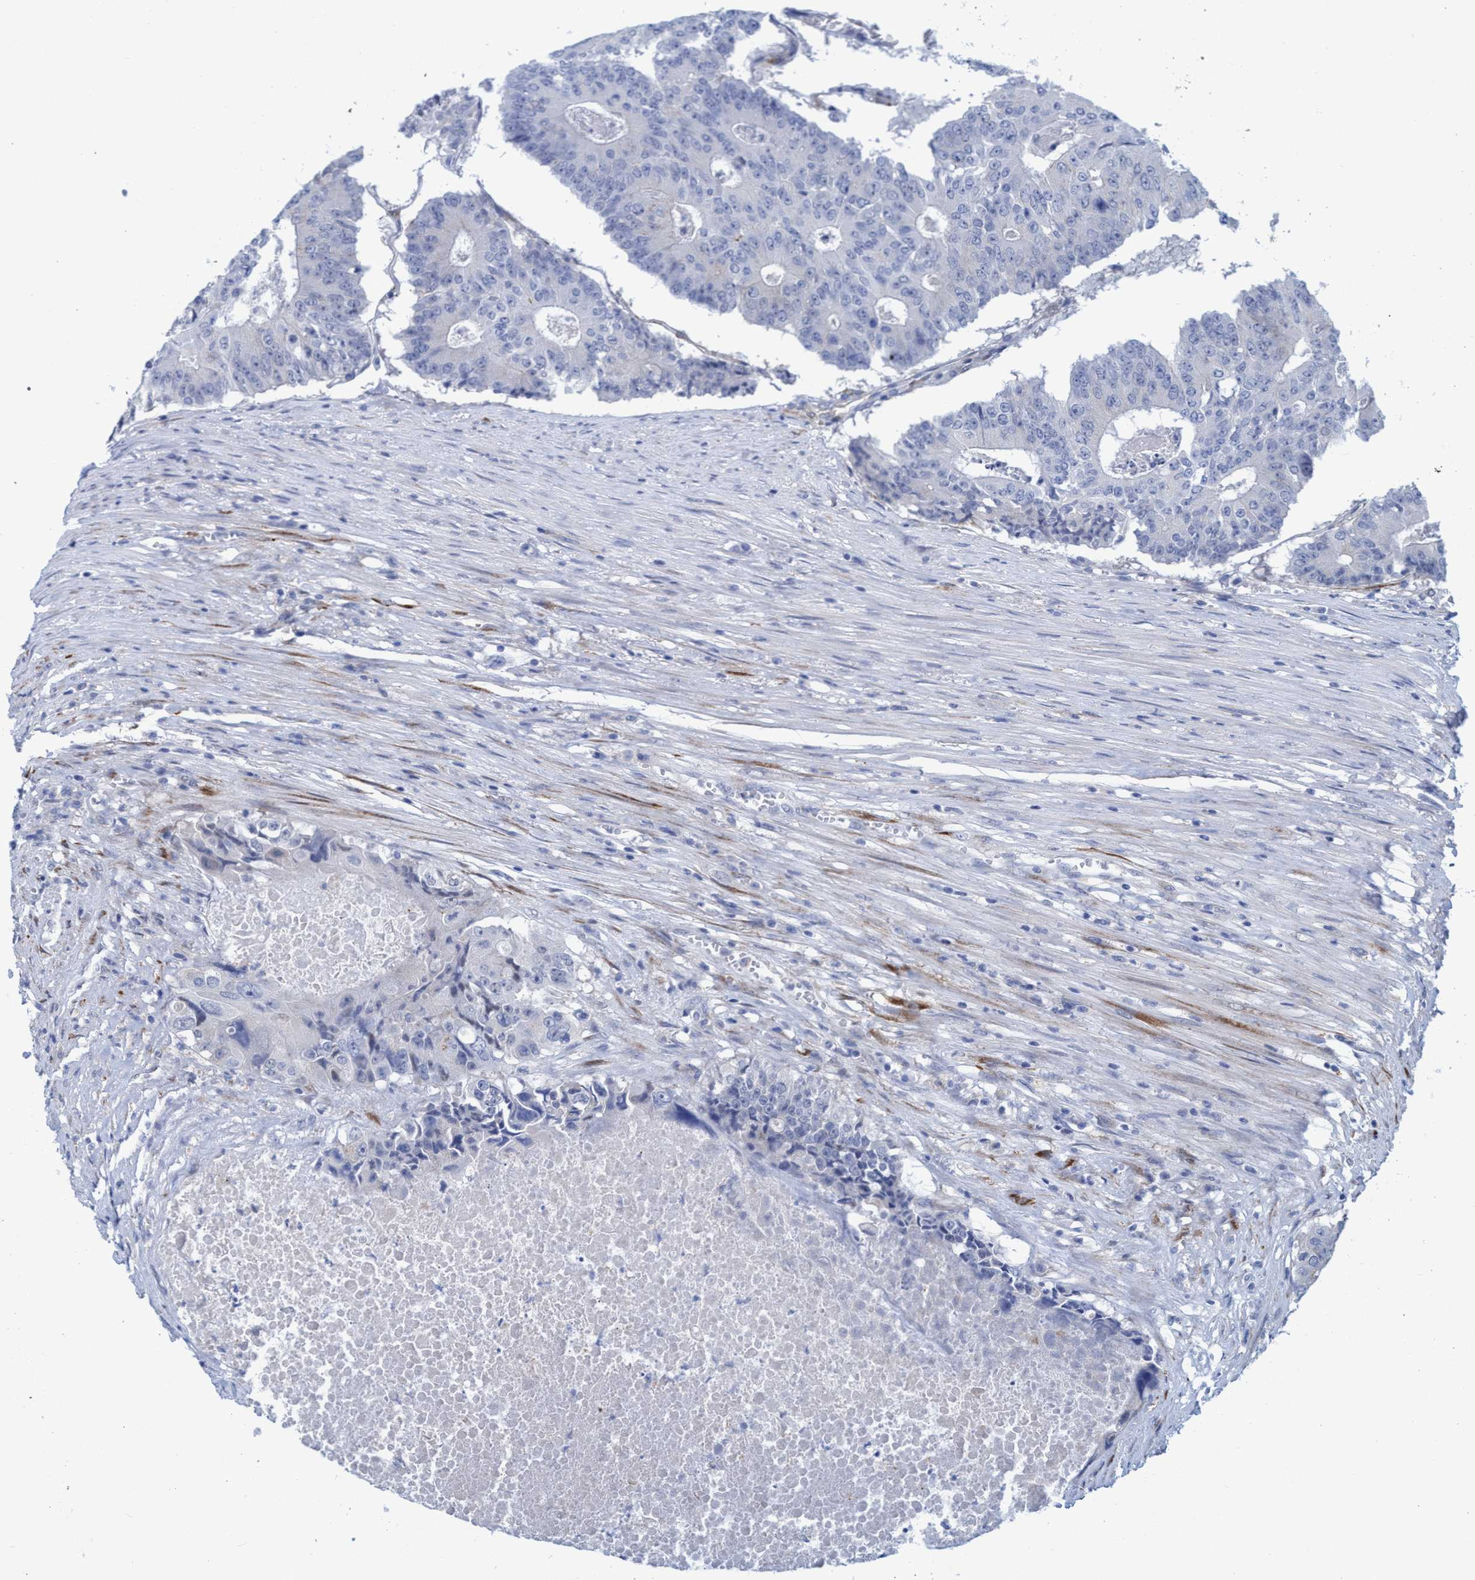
{"staining": {"intensity": "negative", "quantity": "none", "location": "none"}, "tissue": "colorectal cancer", "cell_type": "Tumor cells", "image_type": "cancer", "snomed": [{"axis": "morphology", "description": "Adenocarcinoma, NOS"}, {"axis": "topography", "description": "Colon"}], "caption": "Tumor cells are negative for protein expression in human colorectal cancer.", "gene": "SLC43A2", "patient": {"sex": "male", "age": 87}}